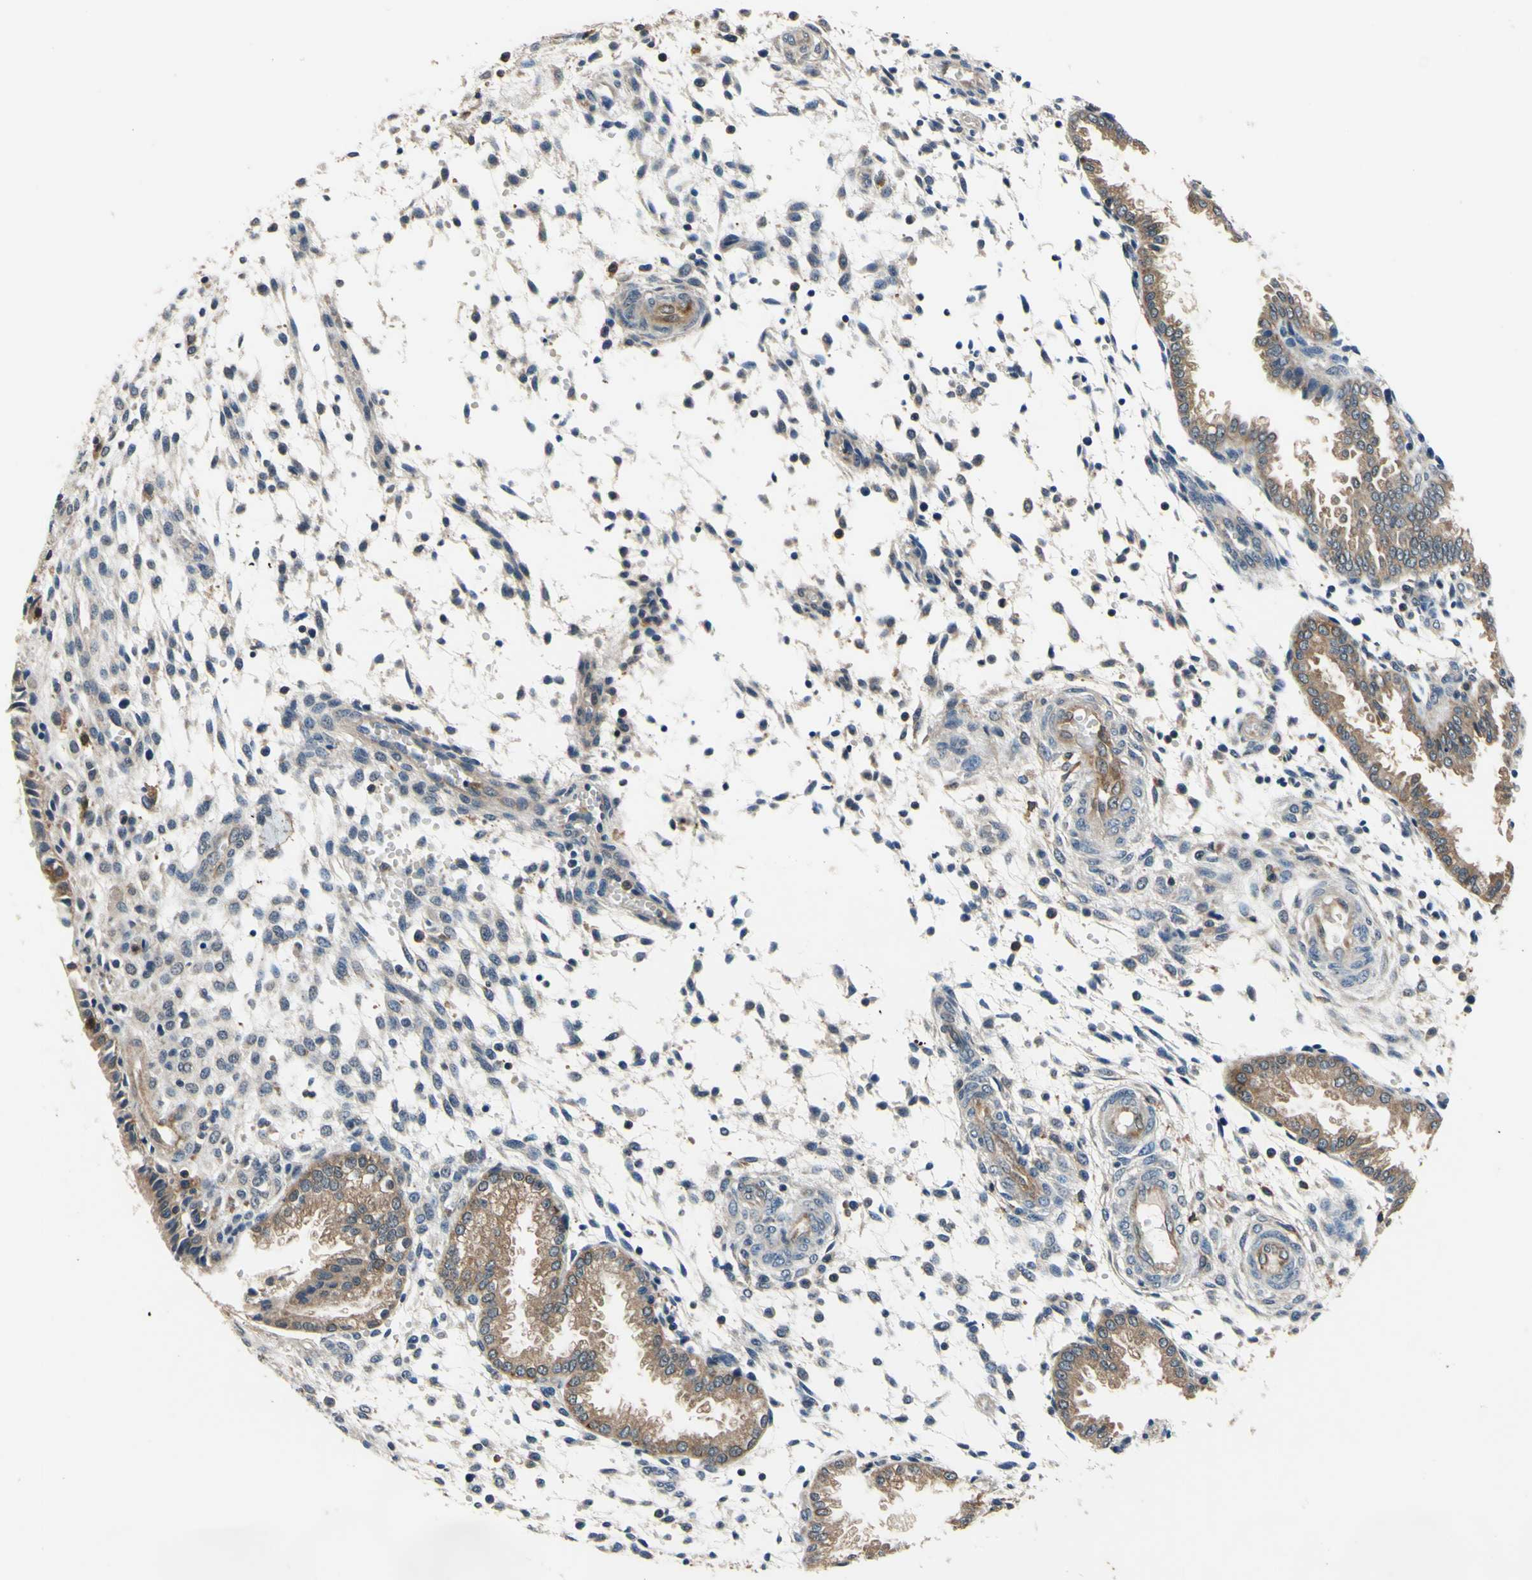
{"staining": {"intensity": "negative", "quantity": "none", "location": "none"}, "tissue": "endometrium", "cell_type": "Cells in endometrial stroma", "image_type": "normal", "snomed": [{"axis": "morphology", "description": "Normal tissue, NOS"}, {"axis": "topography", "description": "Endometrium"}], "caption": "DAB (3,3'-diaminobenzidine) immunohistochemical staining of benign endometrium shows no significant staining in cells in endometrial stroma. (Stains: DAB IHC with hematoxylin counter stain, Microscopy: brightfield microscopy at high magnification).", "gene": "PLA2G4A", "patient": {"sex": "female", "age": 33}}